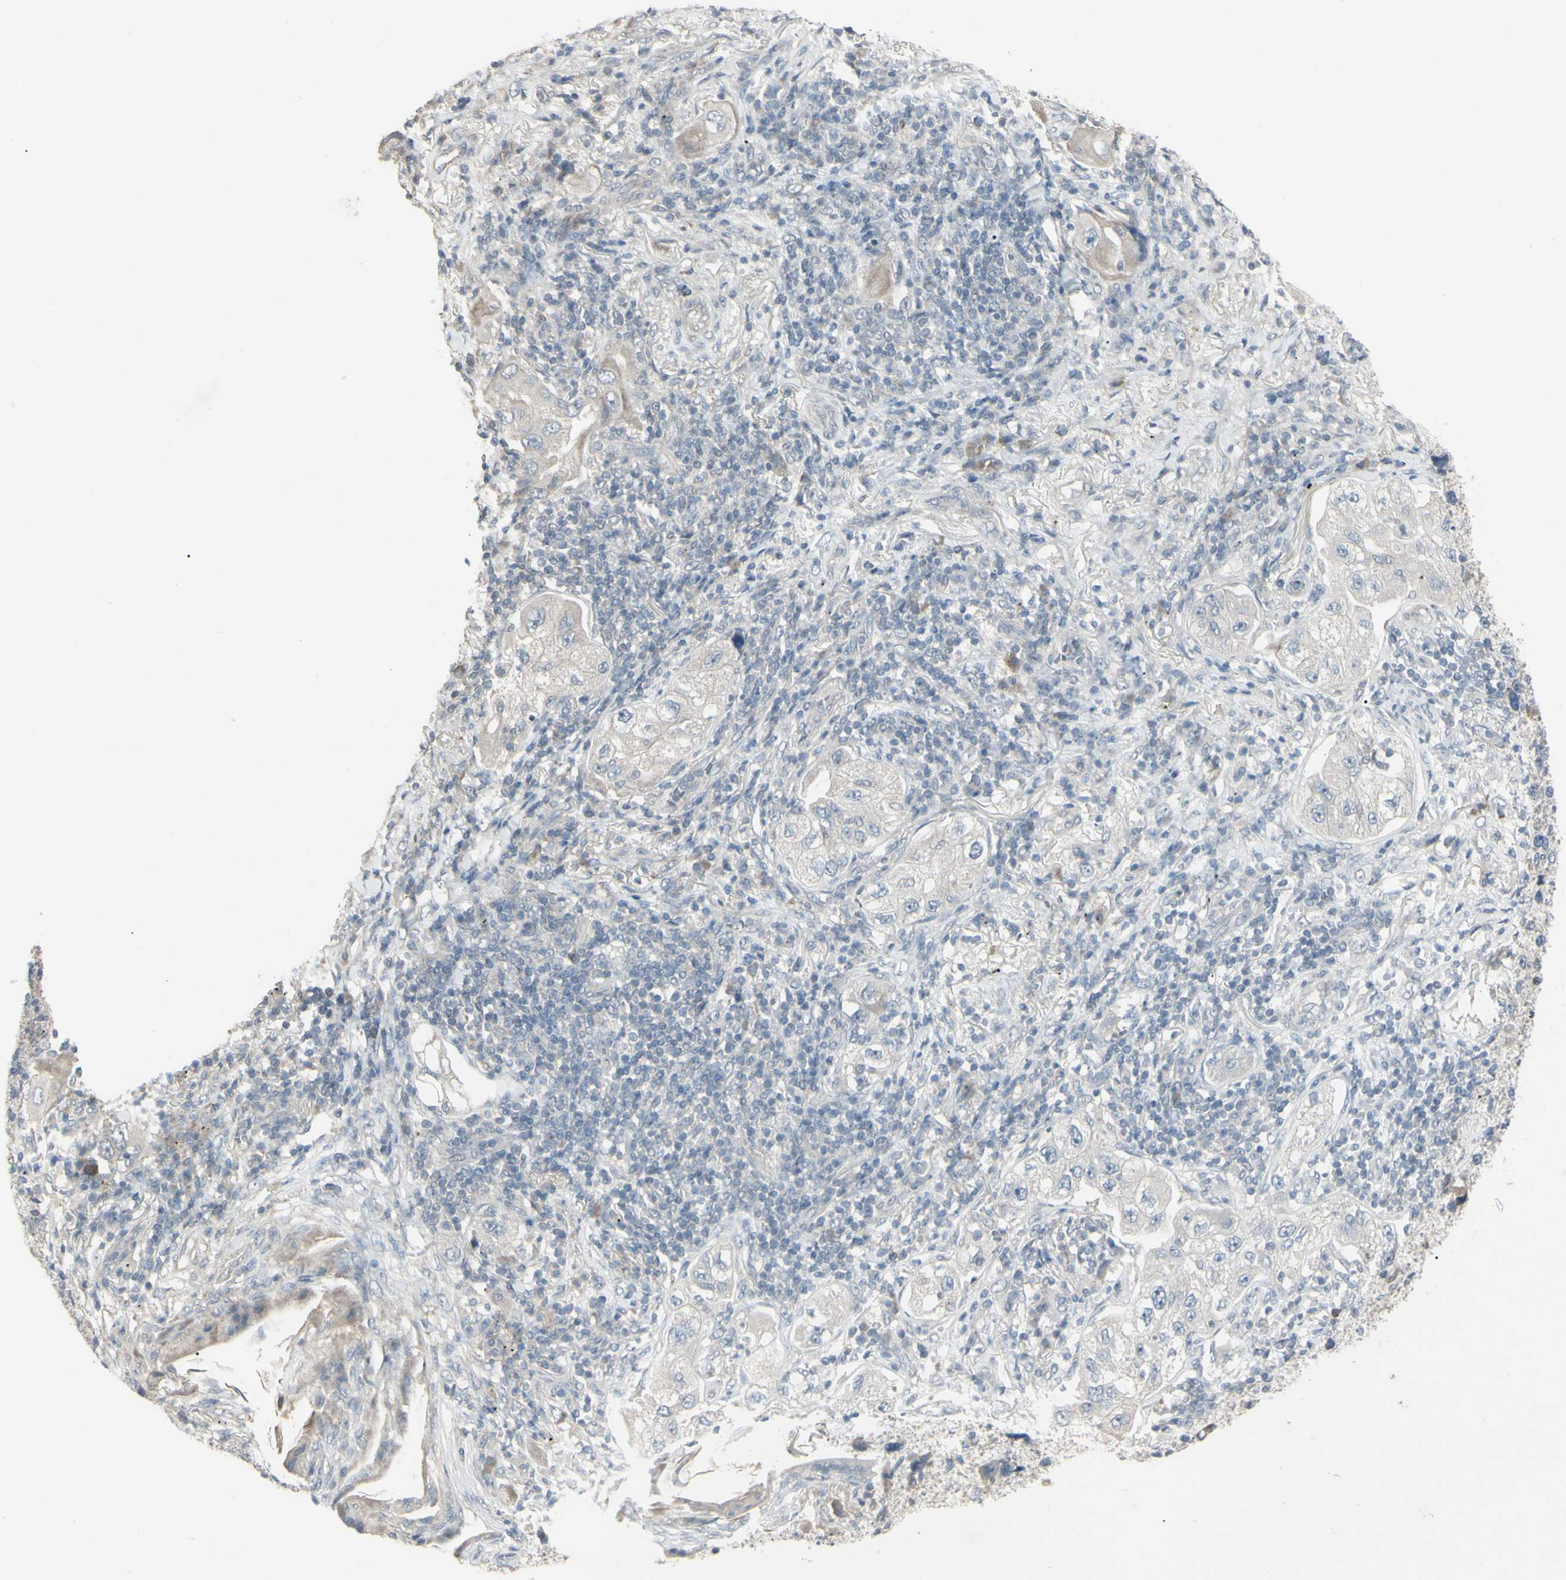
{"staining": {"intensity": "negative", "quantity": "none", "location": "none"}, "tissue": "lung cancer", "cell_type": "Tumor cells", "image_type": "cancer", "snomed": [{"axis": "morphology", "description": "Adenocarcinoma, NOS"}, {"axis": "topography", "description": "Lung"}], "caption": "Photomicrograph shows no protein expression in tumor cells of adenocarcinoma (lung) tissue.", "gene": "PIAS4", "patient": {"sex": "female", "age": 65}}